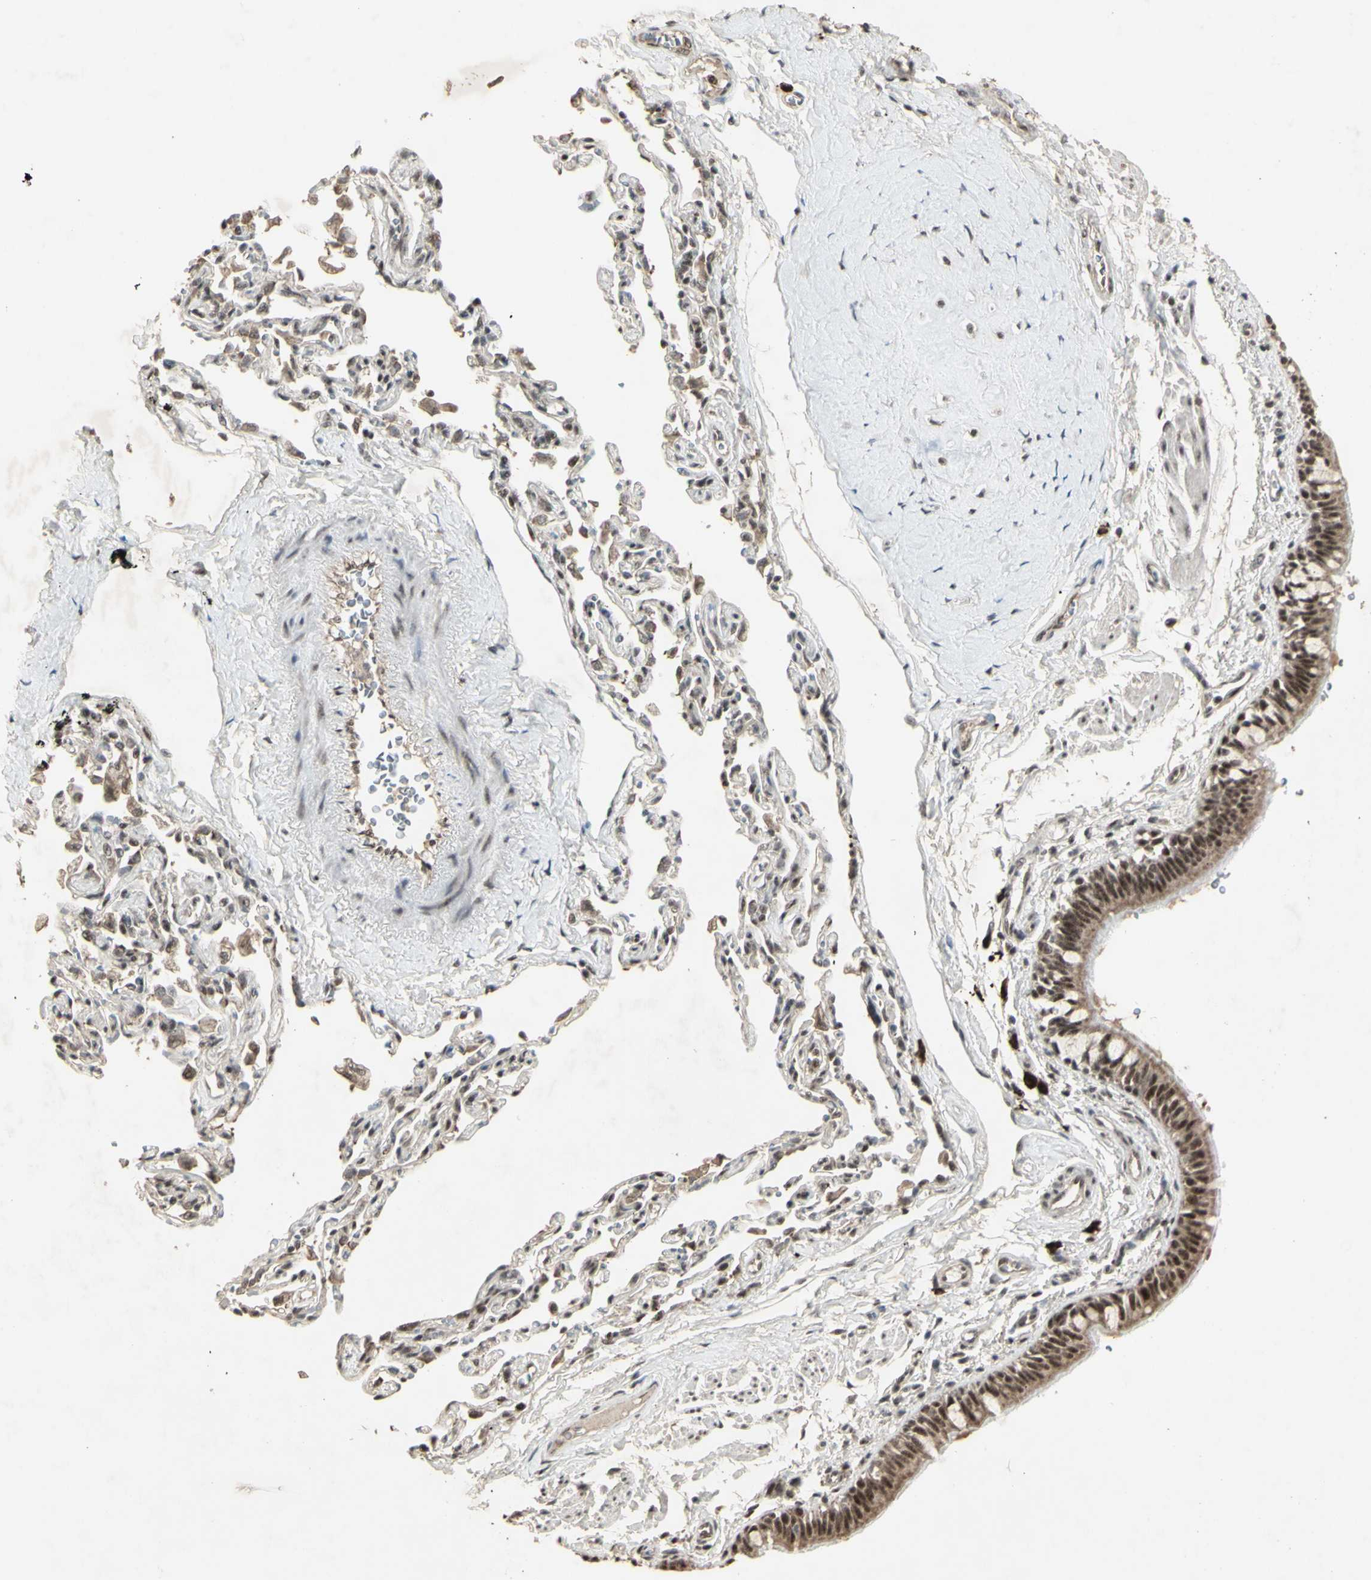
{"staining": {"intensity": "strong", "quantity": ">75%", "location": "nuclear"}, "tissue": "bronchus", "cell_type": "Respiratory epithelial cells", "image_type": "normal", "snomed": [{"axis": "morphology", "description": "Normal tissue, NOS"}, {"axis": "topography", "description": "Bronchus"}, {"axis": "topography", "description": "Lung"}], "caption": "Bronchus stained for a protein shows strong nuclear positivity in respiratory epithelial cells. The protein of interest is shown in brown color, while the nuclei are stained blue.", "gene": "CCNT1", "patient": {"sex": "male", "age": 64}}